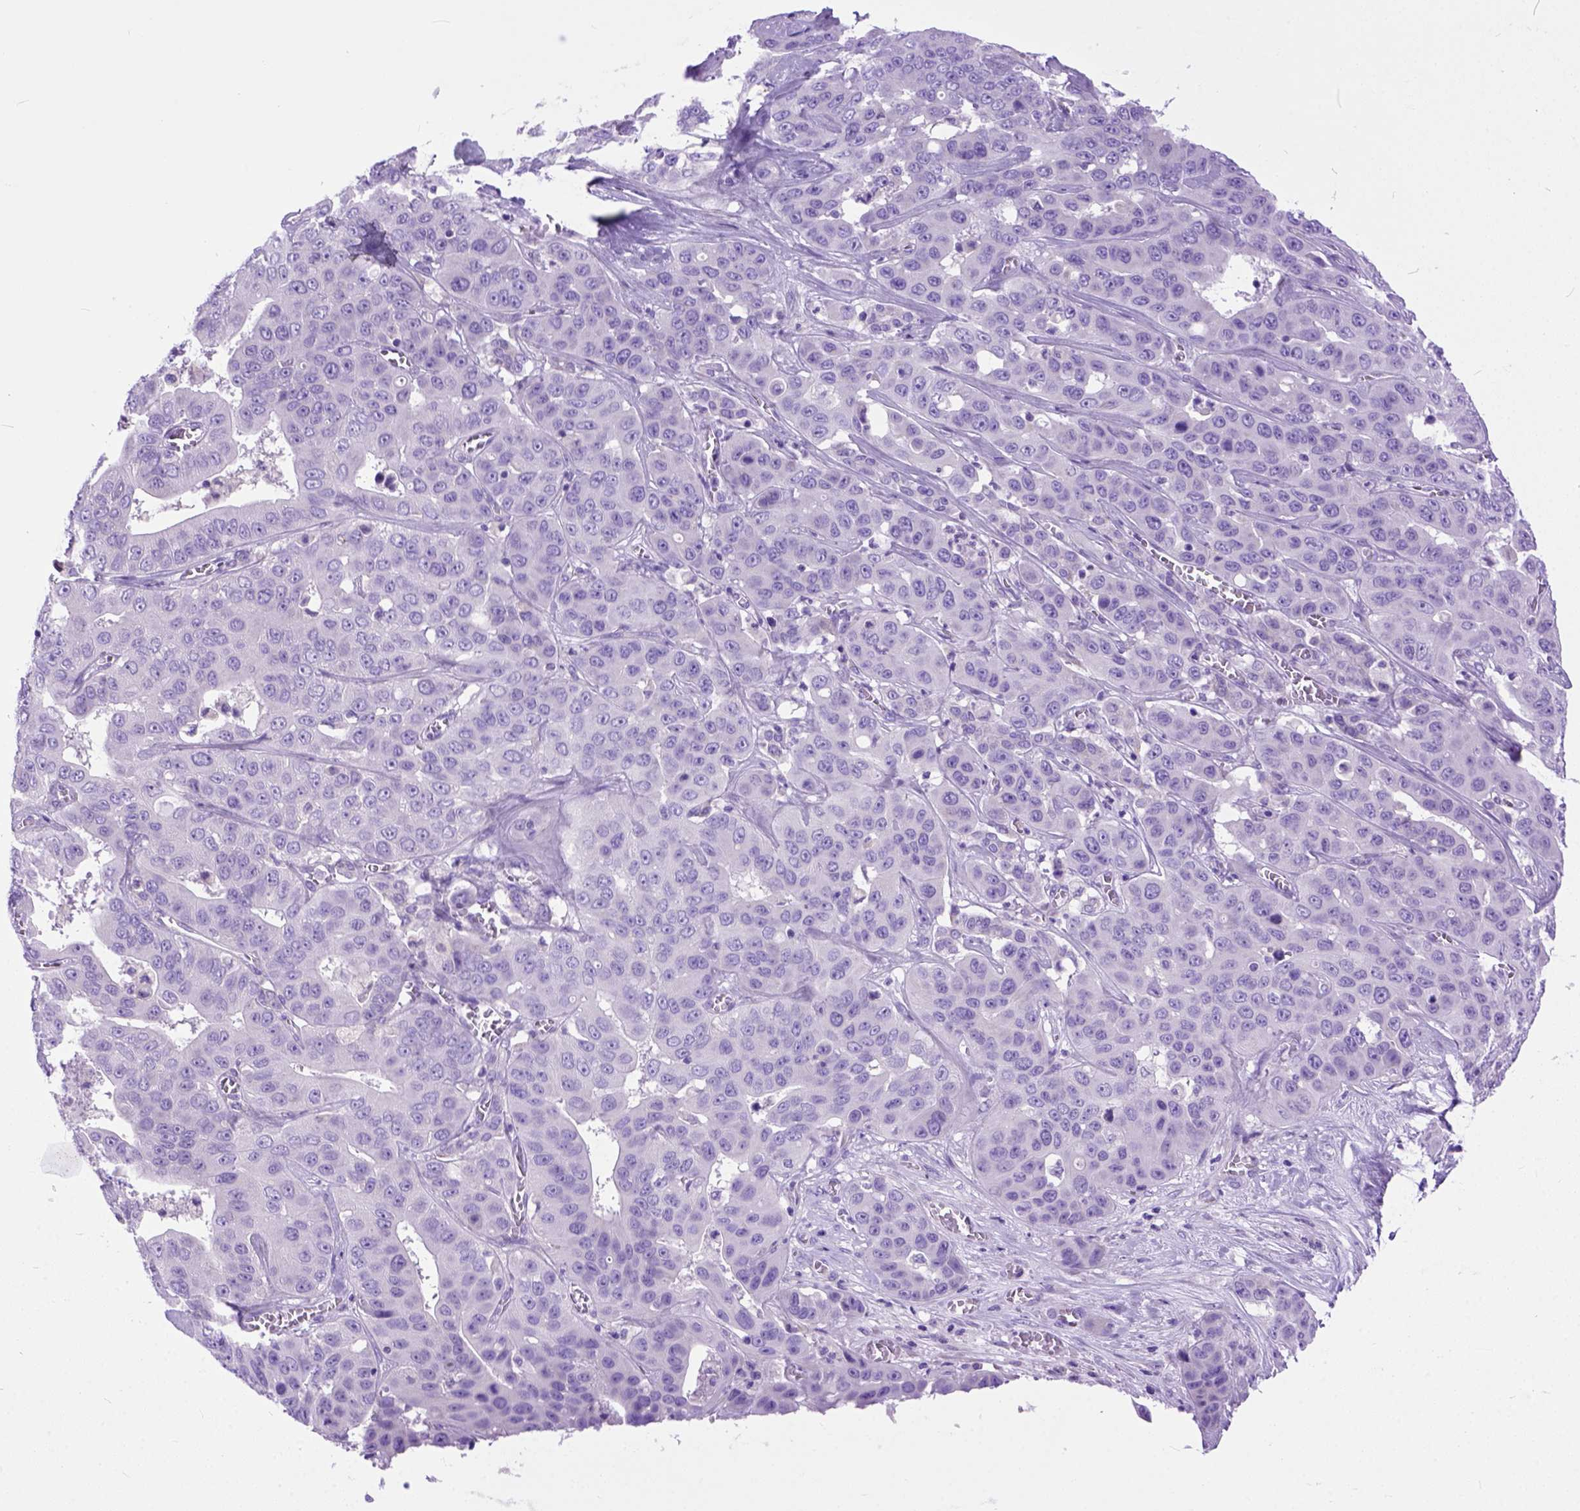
{"staining": {"intensity": "negative", "quantity": "none", "location": "none"}, "tissue": "liver cancer", "cell_type": "Tumor cells", "image_type": "cancer", "snomed": [{"axis": "morphology", "description": "Cholangiocarcinoma"}, {"axis": "topography", "description": "Liver"}], "caption": "Liver cholangiocarcinoma stained for a protein using immunohistochemistry (IHC) demonstrates no expression tumor cells.", "gene": "ODAD3", "patient": {"sex": "female", "age": 52}}